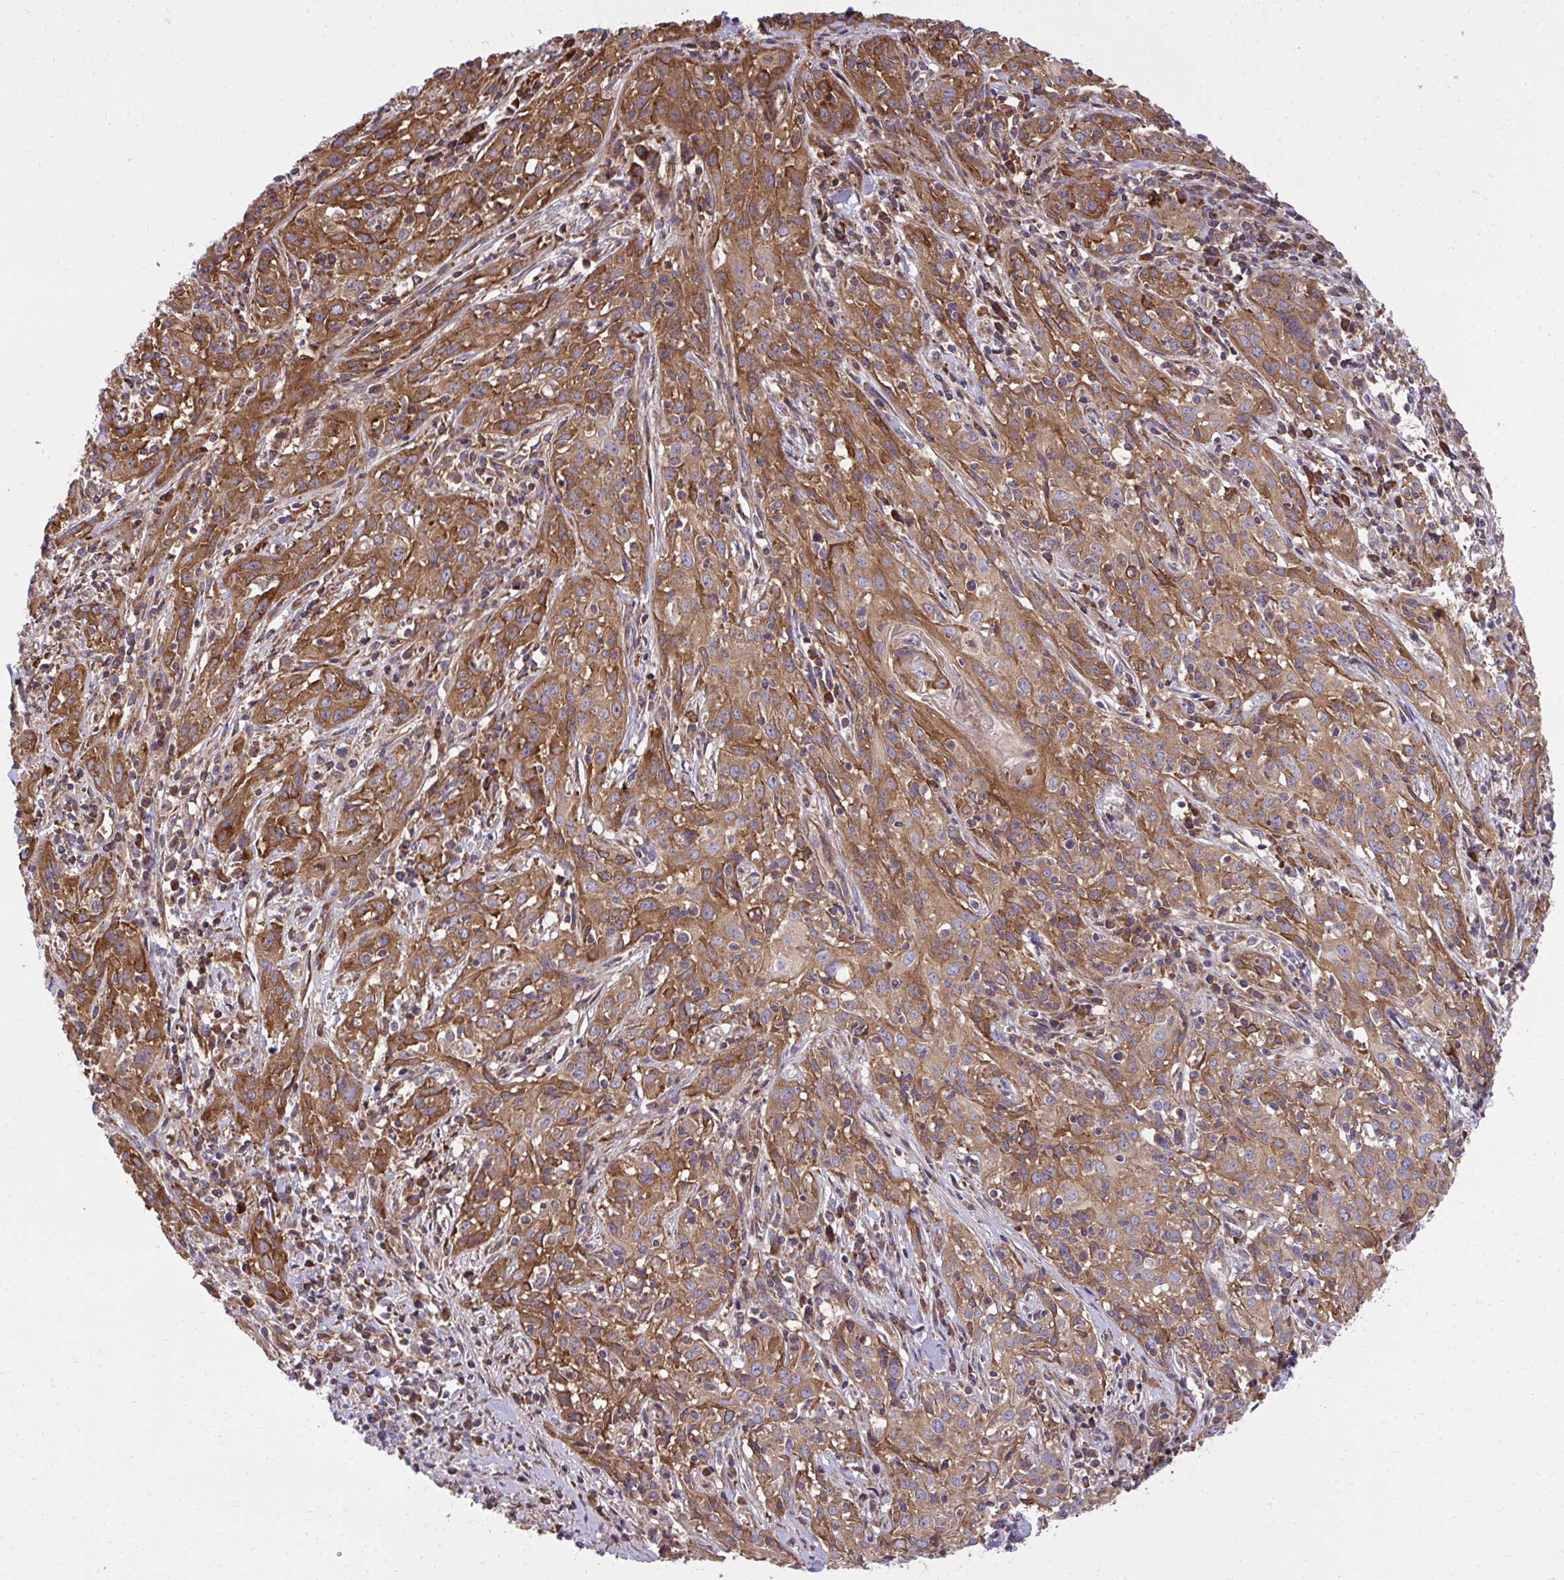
{"staining": {"intensity": "moderate", "quantity": ">75%", "location": "cytoplasmic/membranous"}, "tissue": "cervical cancer", "cell_type": "Tumor cells", "image_type": "cancer", "snomed": [{"axis": "morphology", "description": "Squamous cell carcinoma, NOS"}, {"axis": "topography", "description": "Cervix"}], "caption": "A medium amount of moderate cytoplasmic/membranous positivity is present in approximately >75% of tumor cells in cervical cancer tissue. (Stains: DAB (3,3'-diaminobenzidine) in brown, nuclei in blue, Microscopy: brightfield microscopy at high magnification).", "gene": "NMNAT3", "patient": {"sex": "female", "age": 57}}